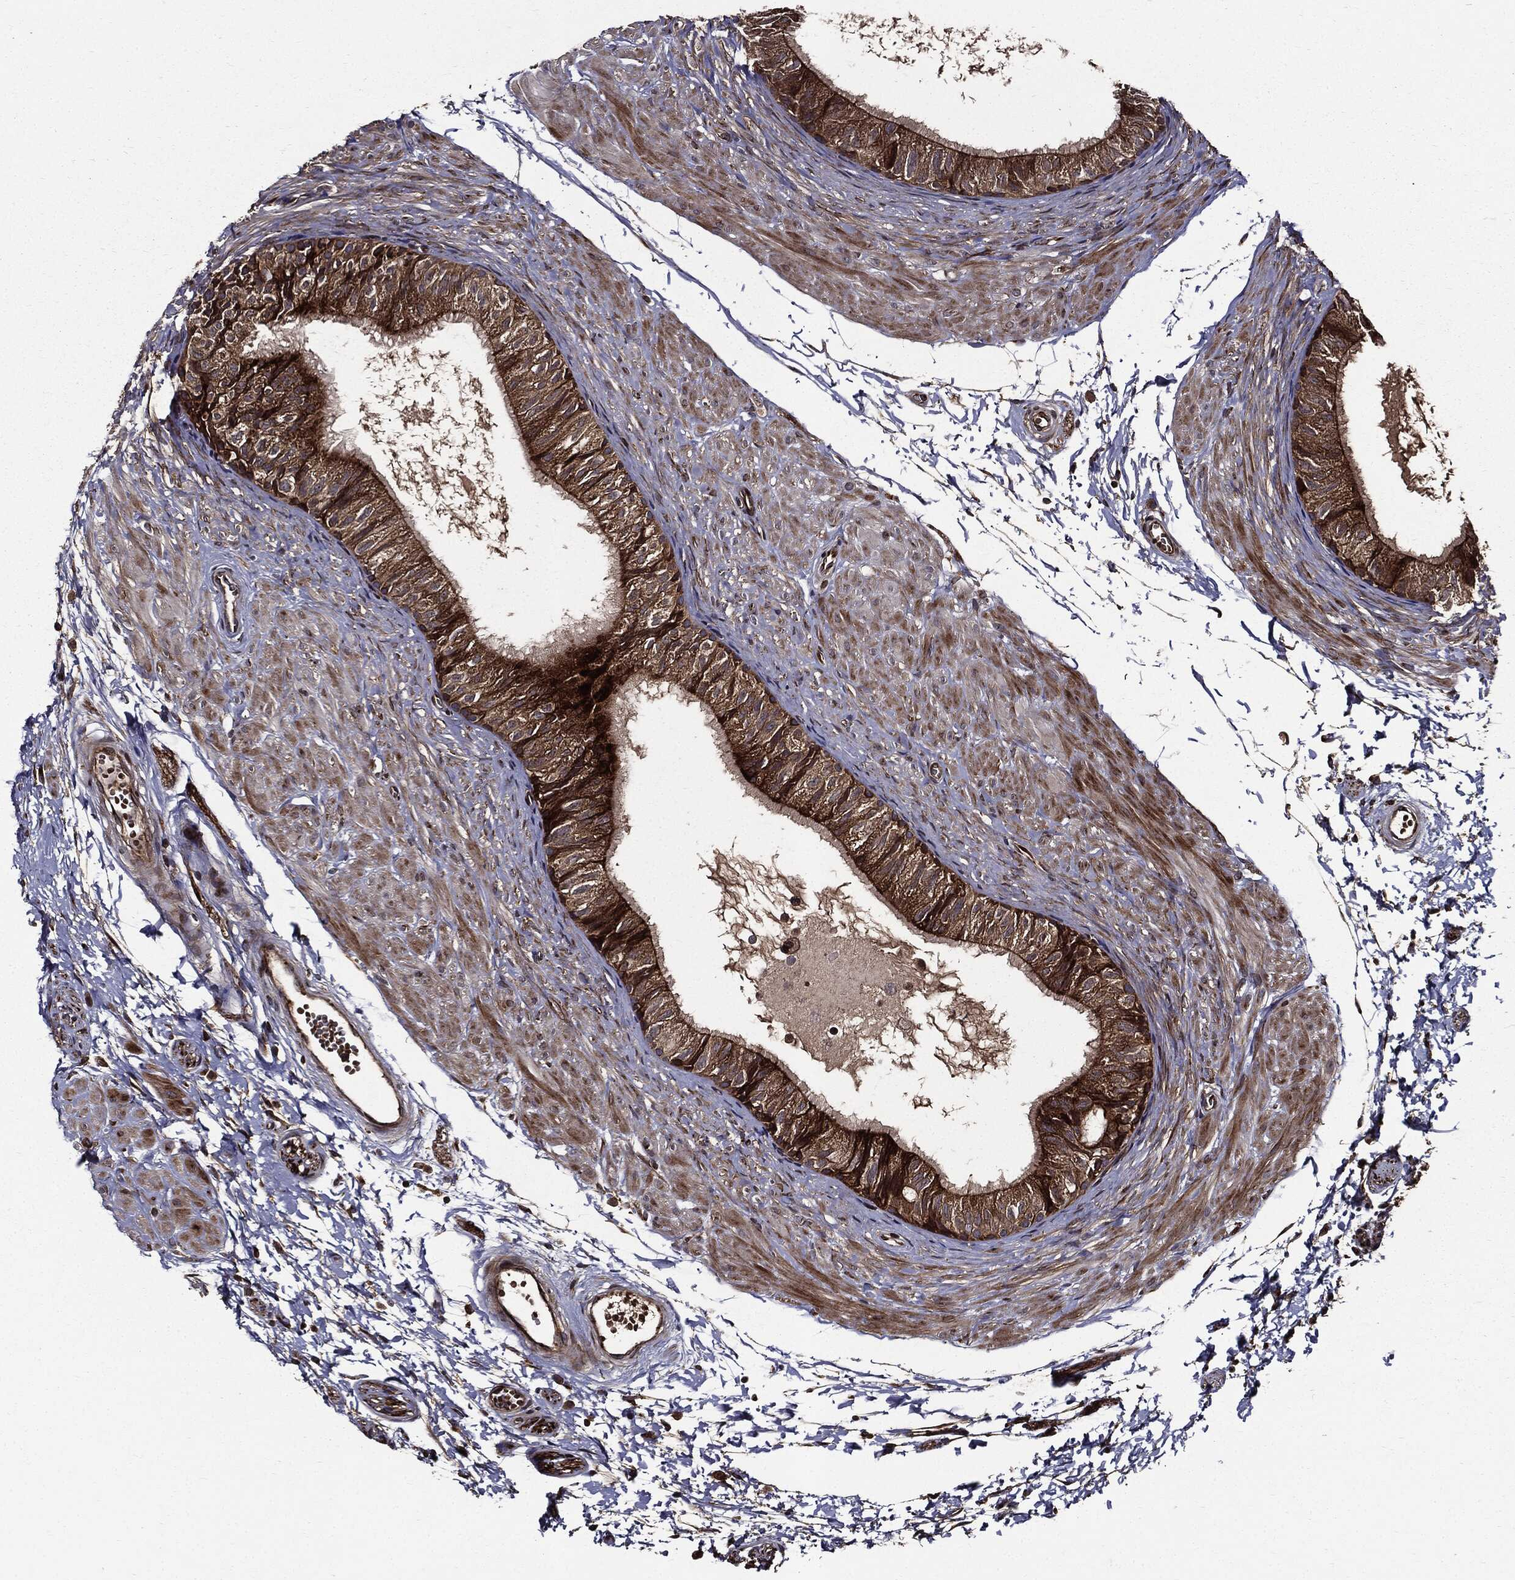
{"staining": {"intensity": "strong", "quantity": "25%-75%", "location": "cytoplasmic/membranous"}, "tissue": "epididymis", "cell_type": "Glandular cells", "image_type": "normal", "snomed": [{"axis": "morphology", "description": "Normal tissue, NOS"}, {"axis": "topography", "description": "Epididymis"}], "caption": "Immunohistochemical staining of normal human epididymis shows 25%-75% levels of strong cytoplasmic/membranous protein expression in about 25%-75% of glandular cells.", "gene": "HTT", "patient": {"sex": "male", "age": 22}}